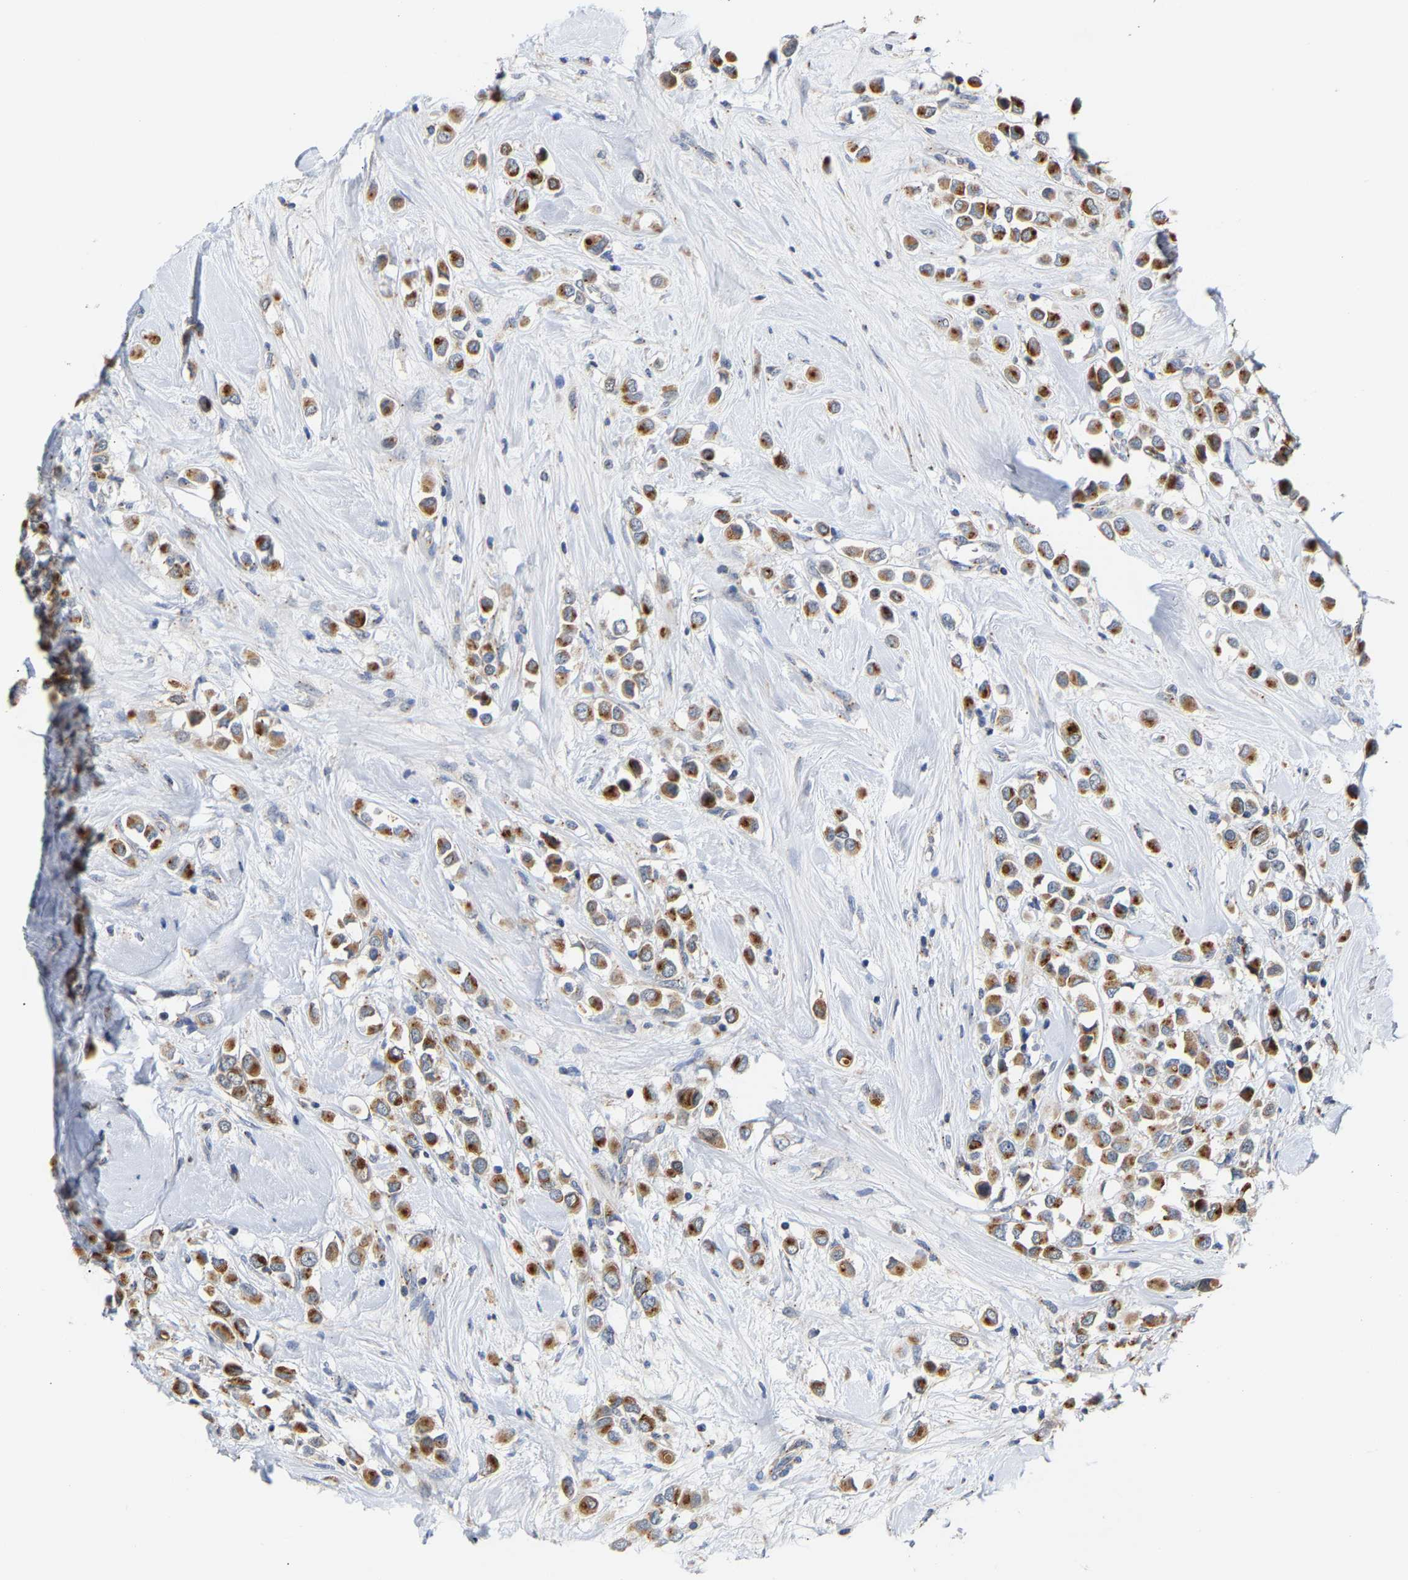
{"staining": {"intensity": "moderate", "quantity": ">75%", "location": "cytoplasmic/membranous"}, "tissue": "breast cancer", "cell_type": "Tumor cells", "image_type": "cancer", "snomed": [{"axis": "morphology", "description": "Duct carcinoma"}, {"axis": "topography", "description": "Breast"}], "caption": "Immunohistochemical staining of human breast intraductal carcinoma demonstrates medium levels of moderate cytoplasmic/membranous positivity in approximately >75% of tumor cells.", "gene": "PCNT", "patient": {"sex": "female", "age": 61}}